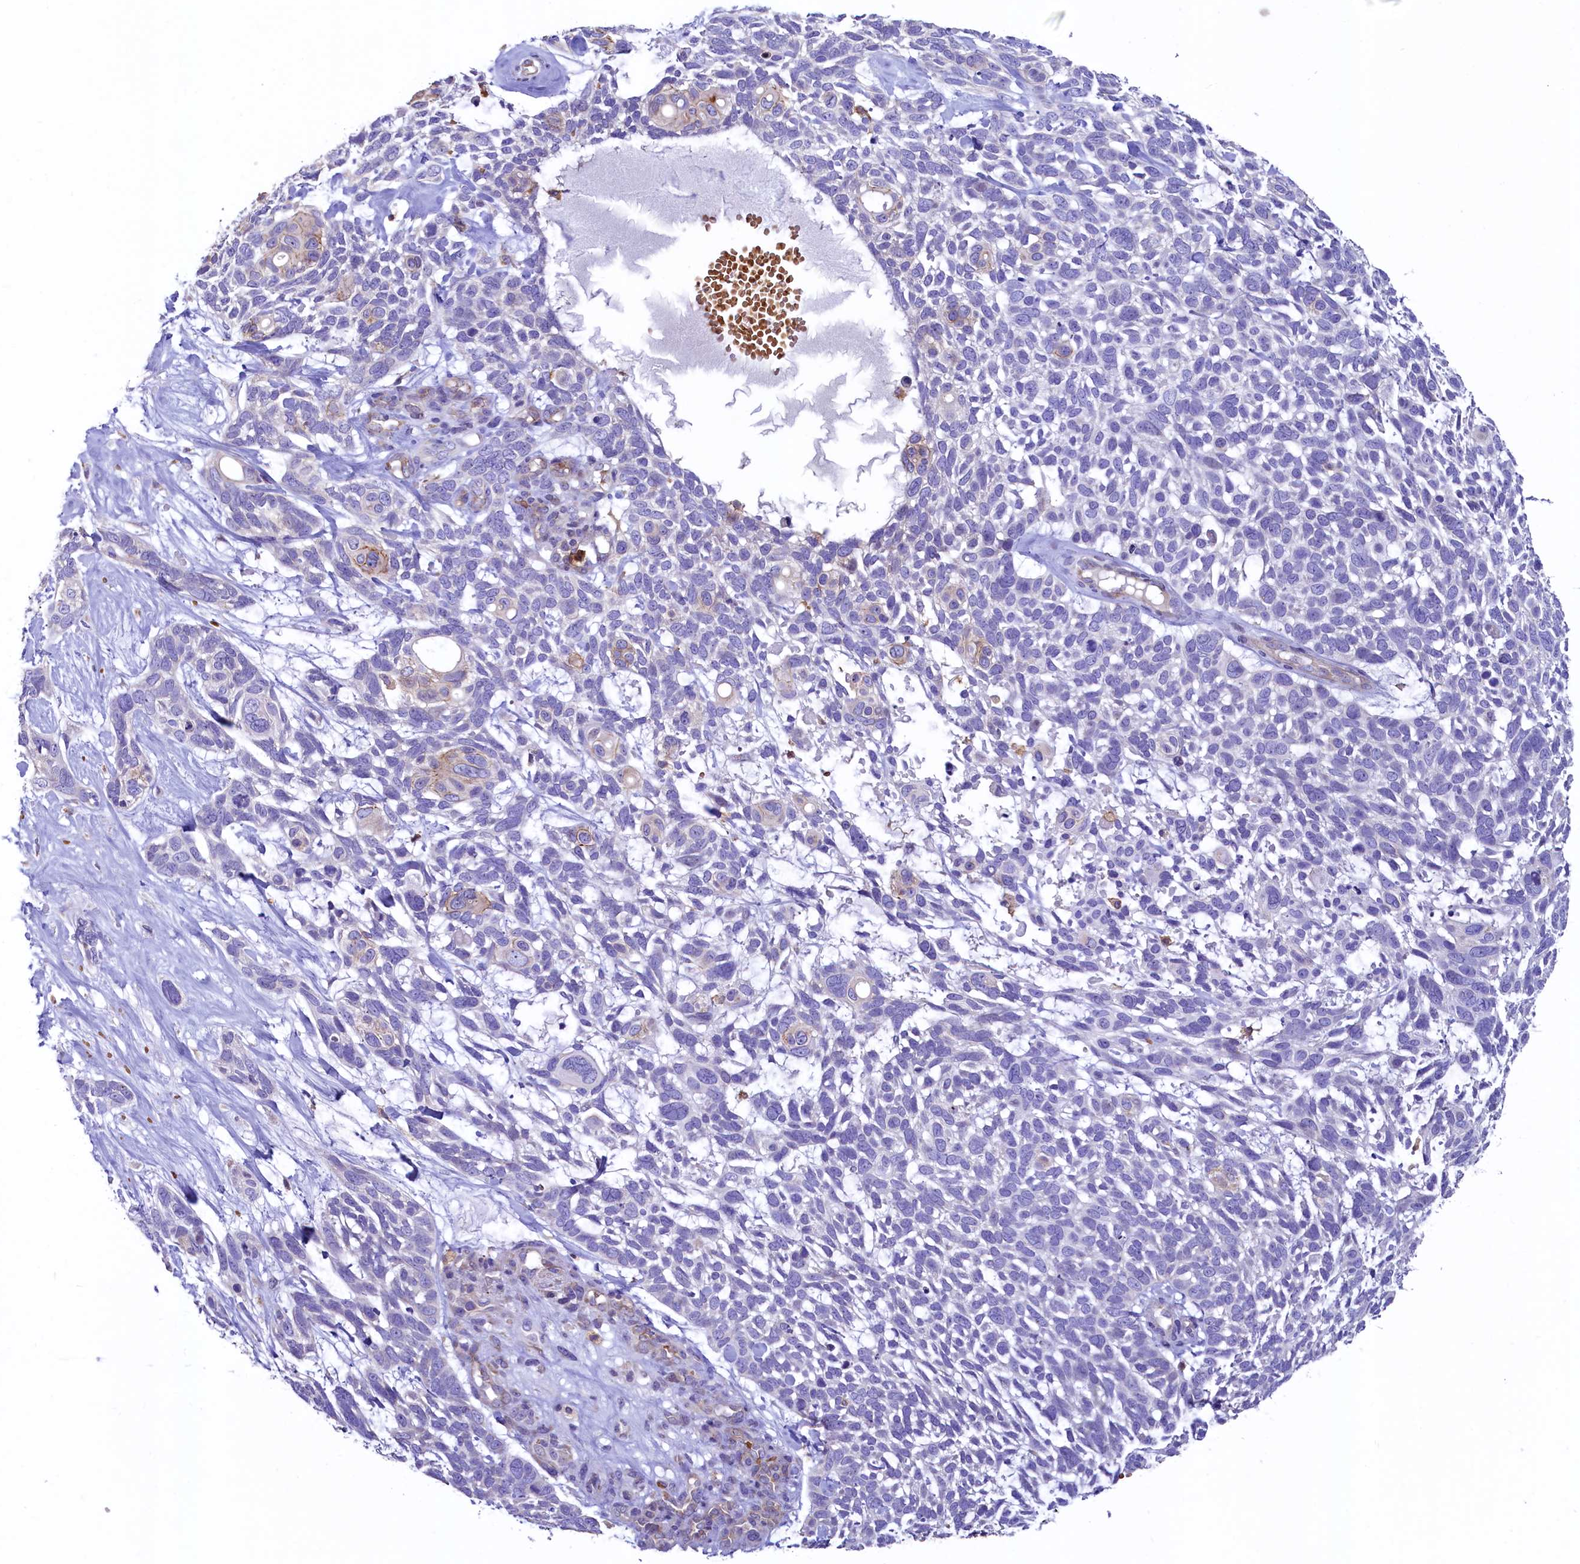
{"staining": {"intensity": "negative", "quantity": "none", "location": "none"}, "tissue": "skin cancer", "cell_type": "Tumor cells", "image_type": "cancer", "snomed": [{"axis": "morphology", "description": "Basal cell carcinoma"}, {"axis": "topography", "description": "Skin"}], "caption": "This micrograph is of skin cancer stained with immunohistochemistry to label a protein in brown with the nuclei are counter-stained blue. There is no staining in tumor cells.", "gene": "HPS6", "patient": {"sex": "male", "age": 88}}